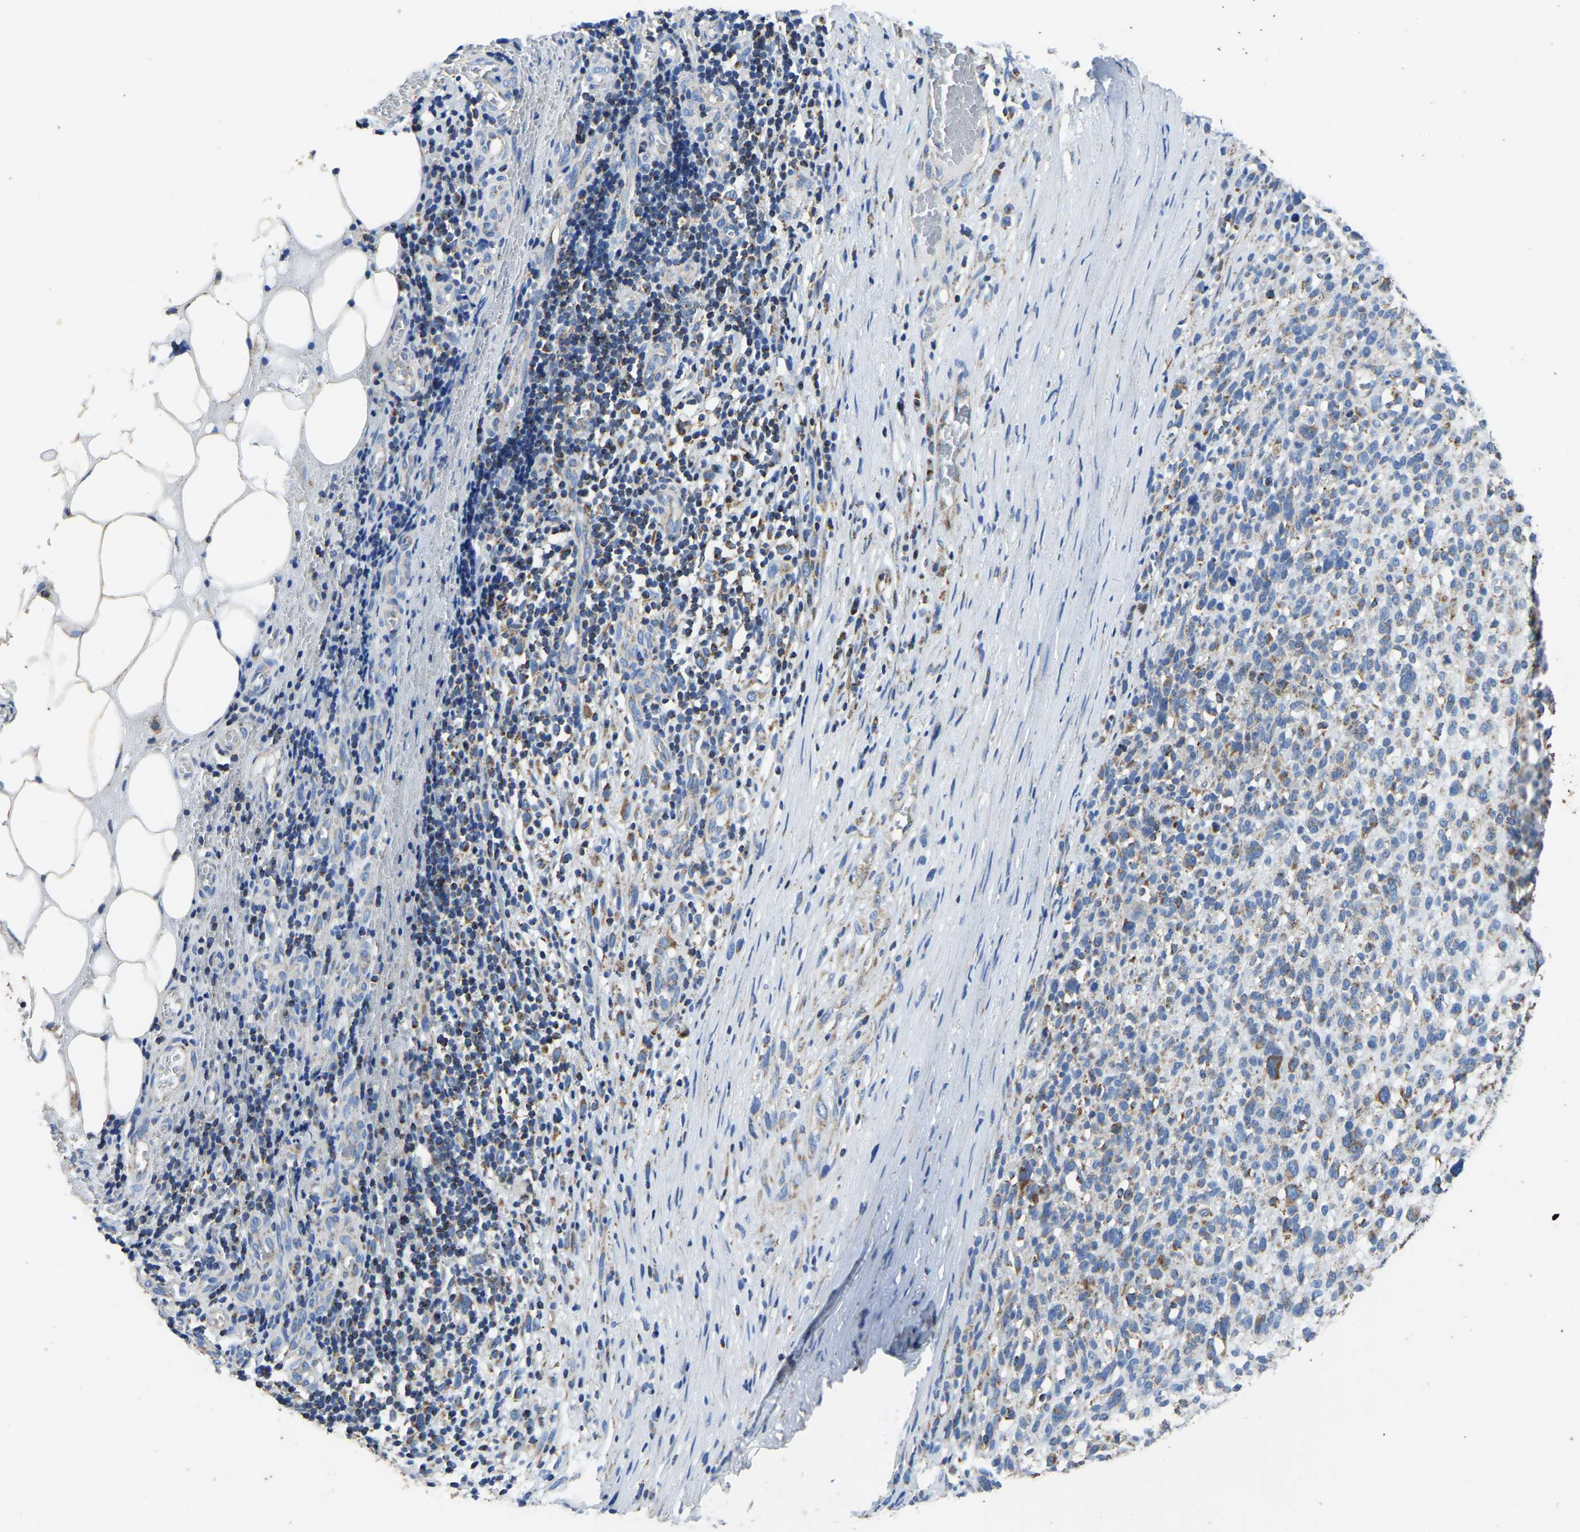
{"staining": {"intensity": "negative", "quantity": "none", "location": "none"}, "tissue": "melanoma", "cell_type": "Tumor cells", "image_type": "cancer", "snomed": [{"axis": "morphology", "description": "Malignant melanoma, NOS"}, {"axis": "topography", "description": "Skin"}], "caption": "IHC micrograph of human melanoma stained for a protein (brown), which displays no positivity in tumor cells. The staining was performed using DAB (3,3'-diaminobenzidine) to visualize the protein expression in brown, while the nuclei were stained in blue with hematoxylin (Magnification: 20x).", "gene": "ETFA", "patient": {"sex": "female", "age": 55}}